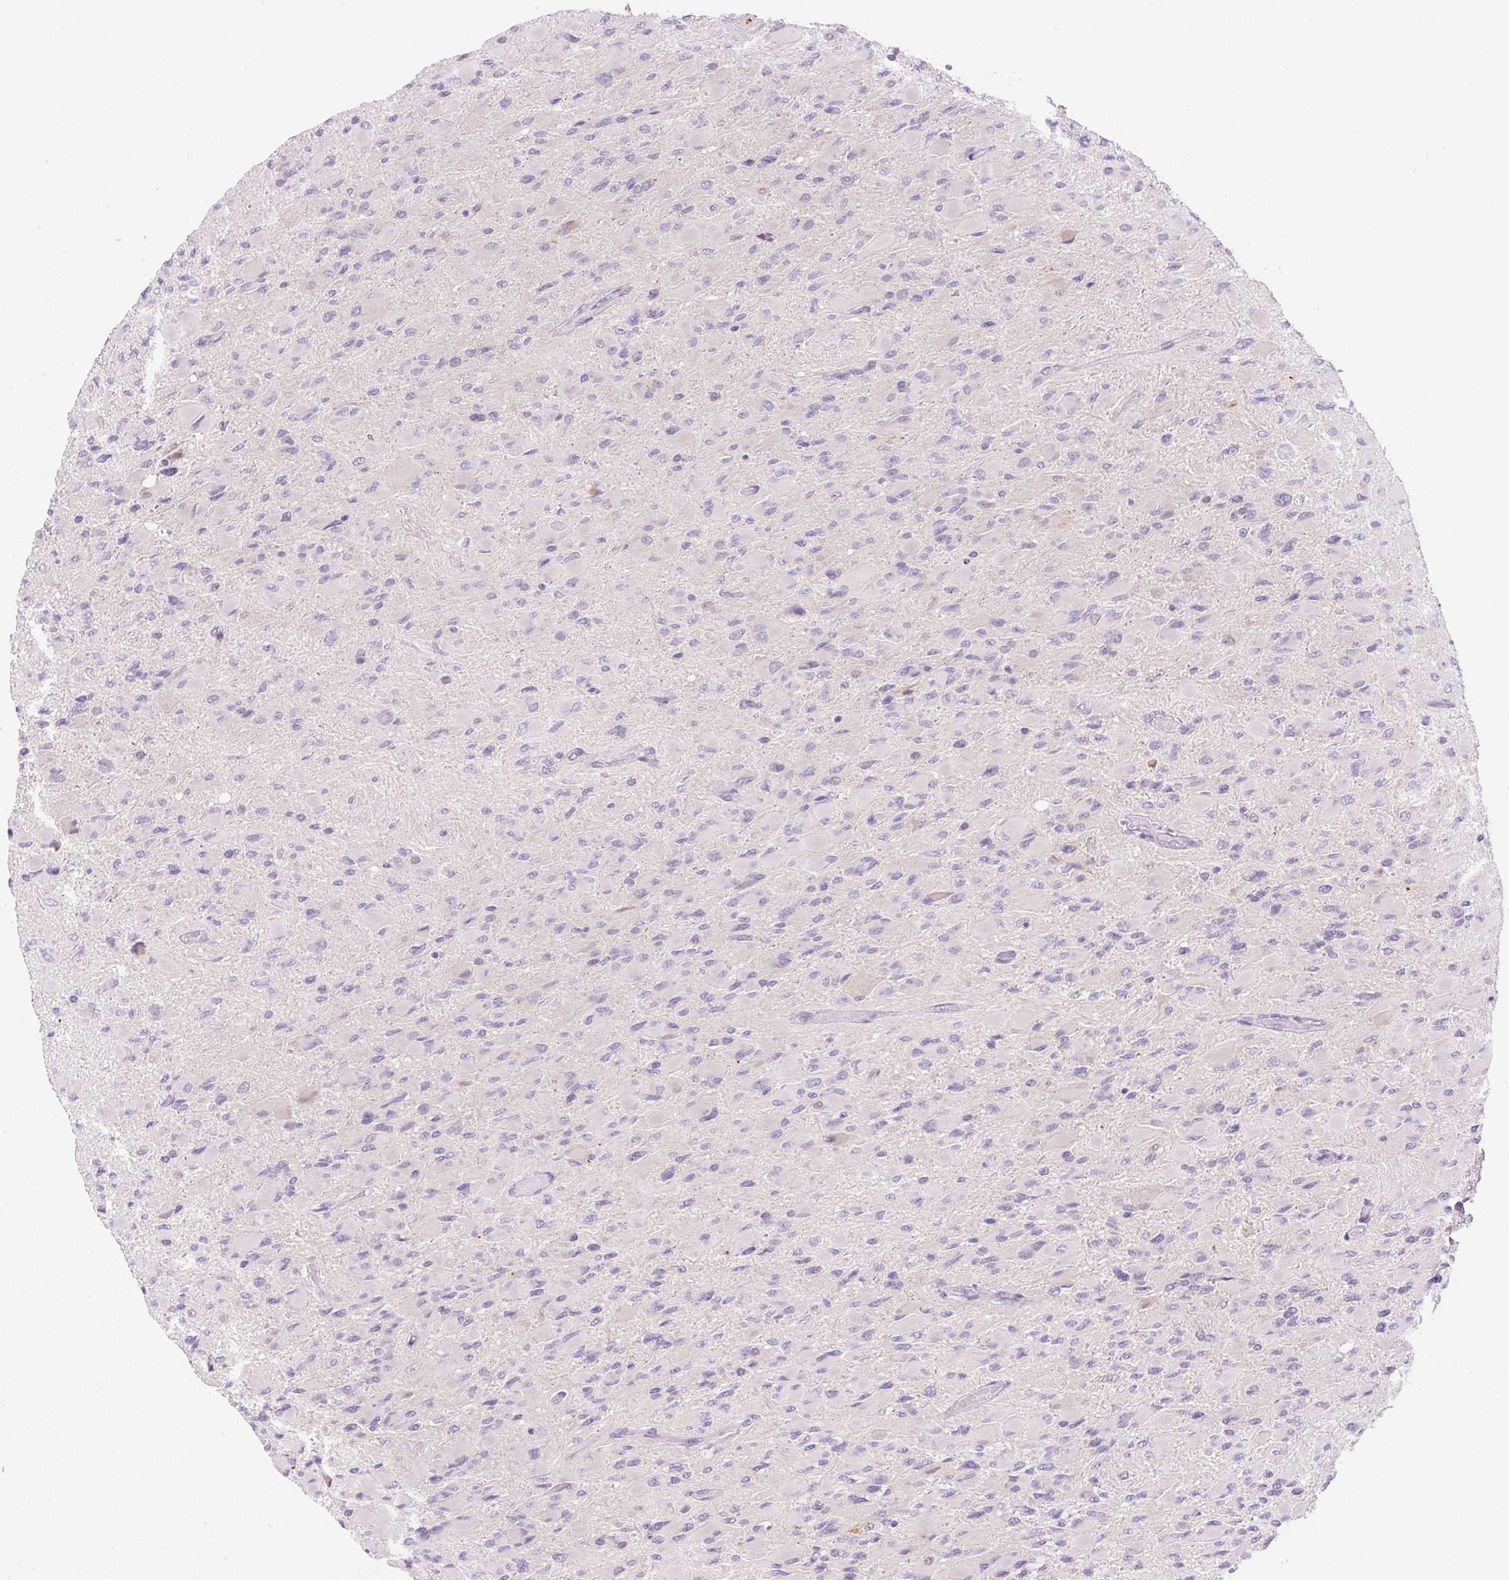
{"staining": {"intensity": "negative", "quantity": "none", "location": "none"}, "tissue": "glioma", "cell_type": "Tumor cells", "image_type": "cancer", "snomed": [{"axis": "morphology", "description": "Glioma, malignant, High grade"}, {"axis": "topography", "description": "Cerebral cortex"}], "caption": "Photomicrograph shows no significant protein staining in tumor cells of malignant glioma (high-grade). The staining is performed using DAB (3,3'-diaminobenzidine) brown chromogen with nuclei counter-stained in using hematoxylin.", "gene": "SYNE3", "patient": {"sex": "female", "age": 36}}